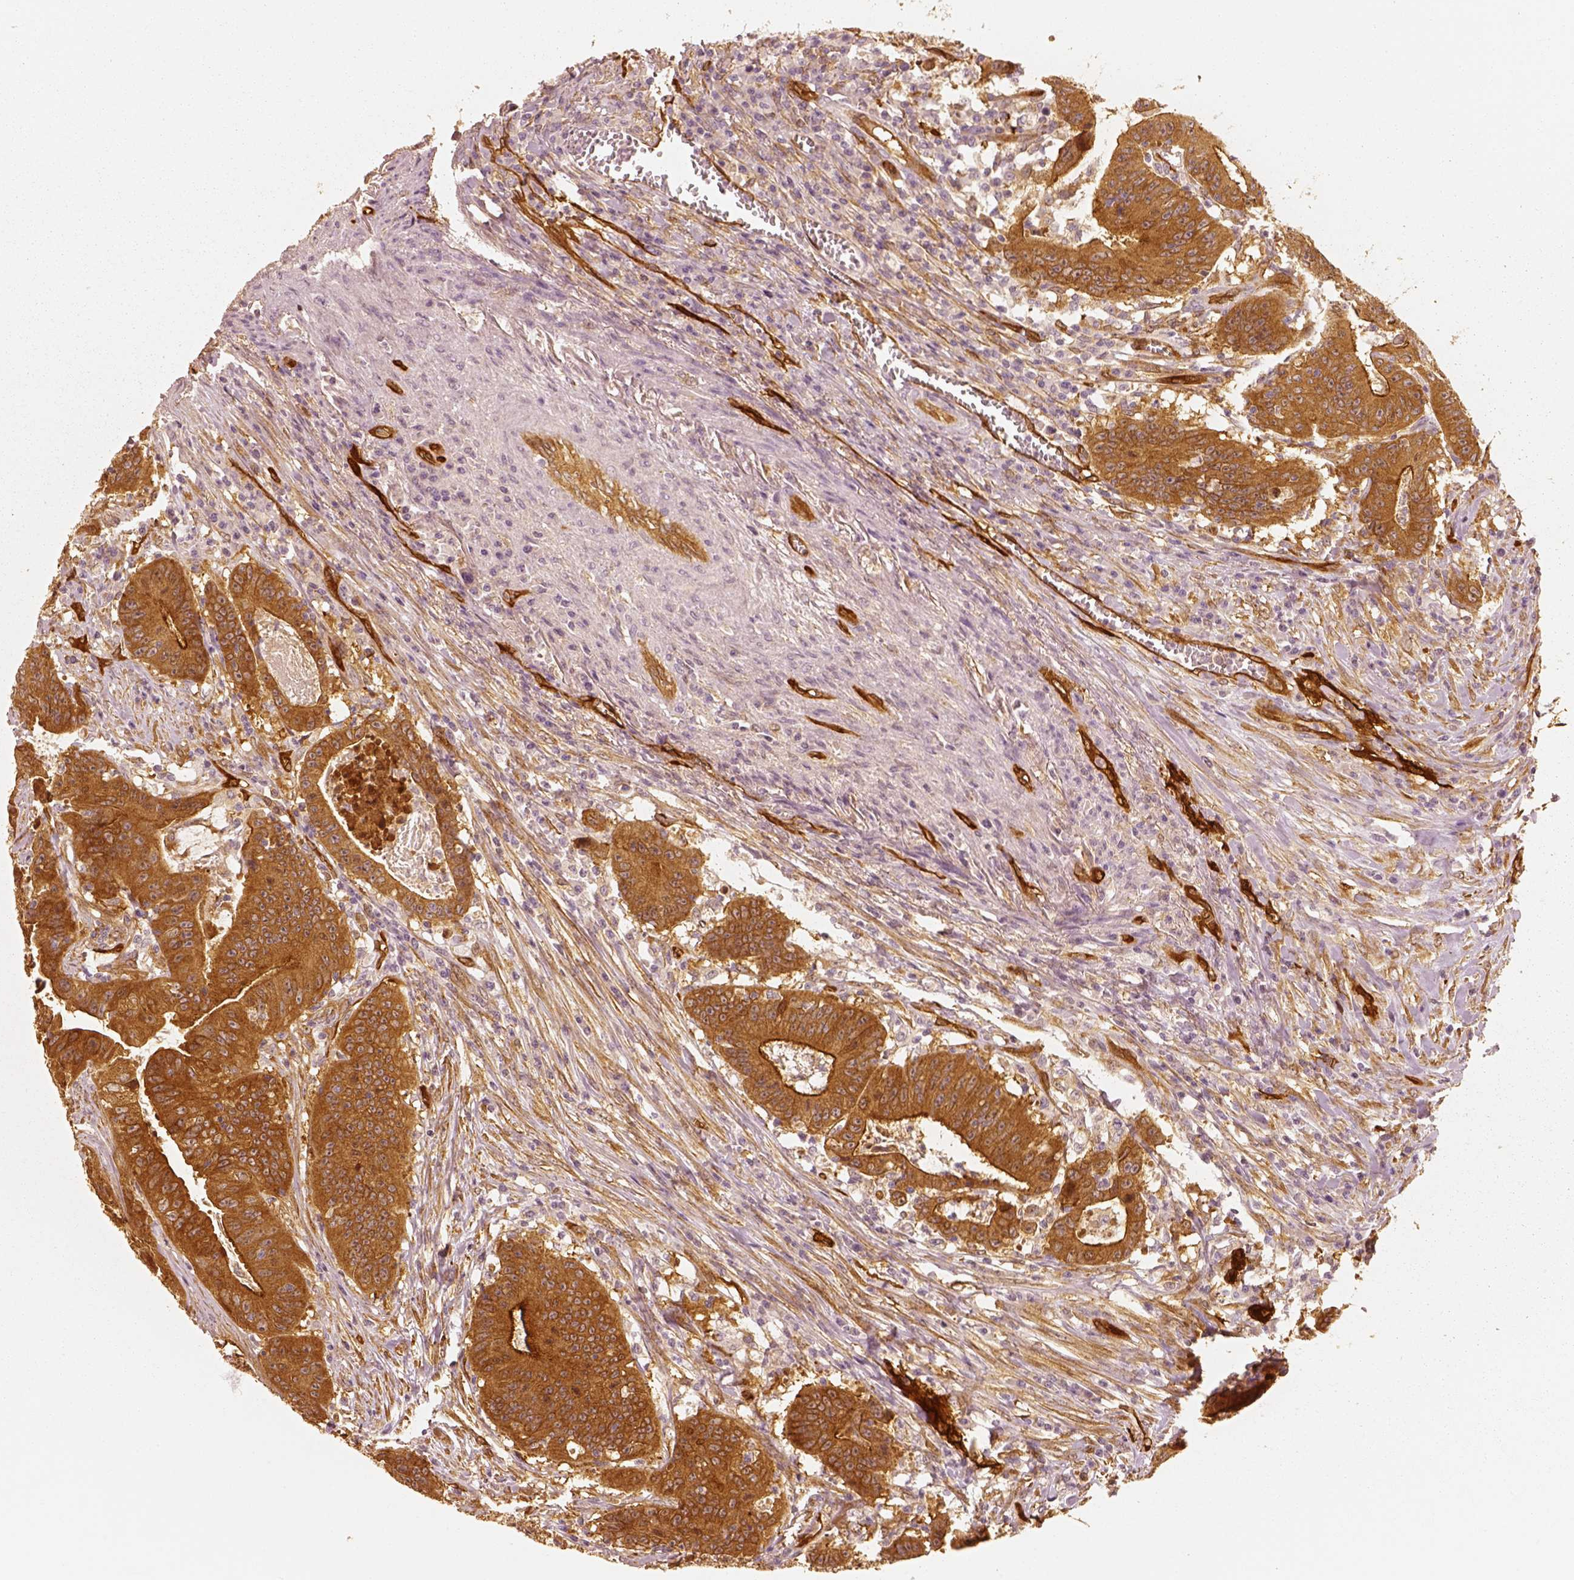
{"staining": {"intensity": "strong", "quantity": ">75%", "location": "cytoplasmic/membranous"}, "tissue": "colorectal cancer", "cell_type": "Tumor cells", "image_type": "cancer", "snomed": [{"axis": "morphology", "description": "Adenocarcinoma, NOS"}, {"axis": "topography", "description": "Colon"}], "caption": "Colorectal adenocarcinoma tissue reveals strong cytoplasmic/membranous staining in approximately >75% of tumor cells", "gene": "FSCN1", "patient": {"sex": "male", "age": 33}}